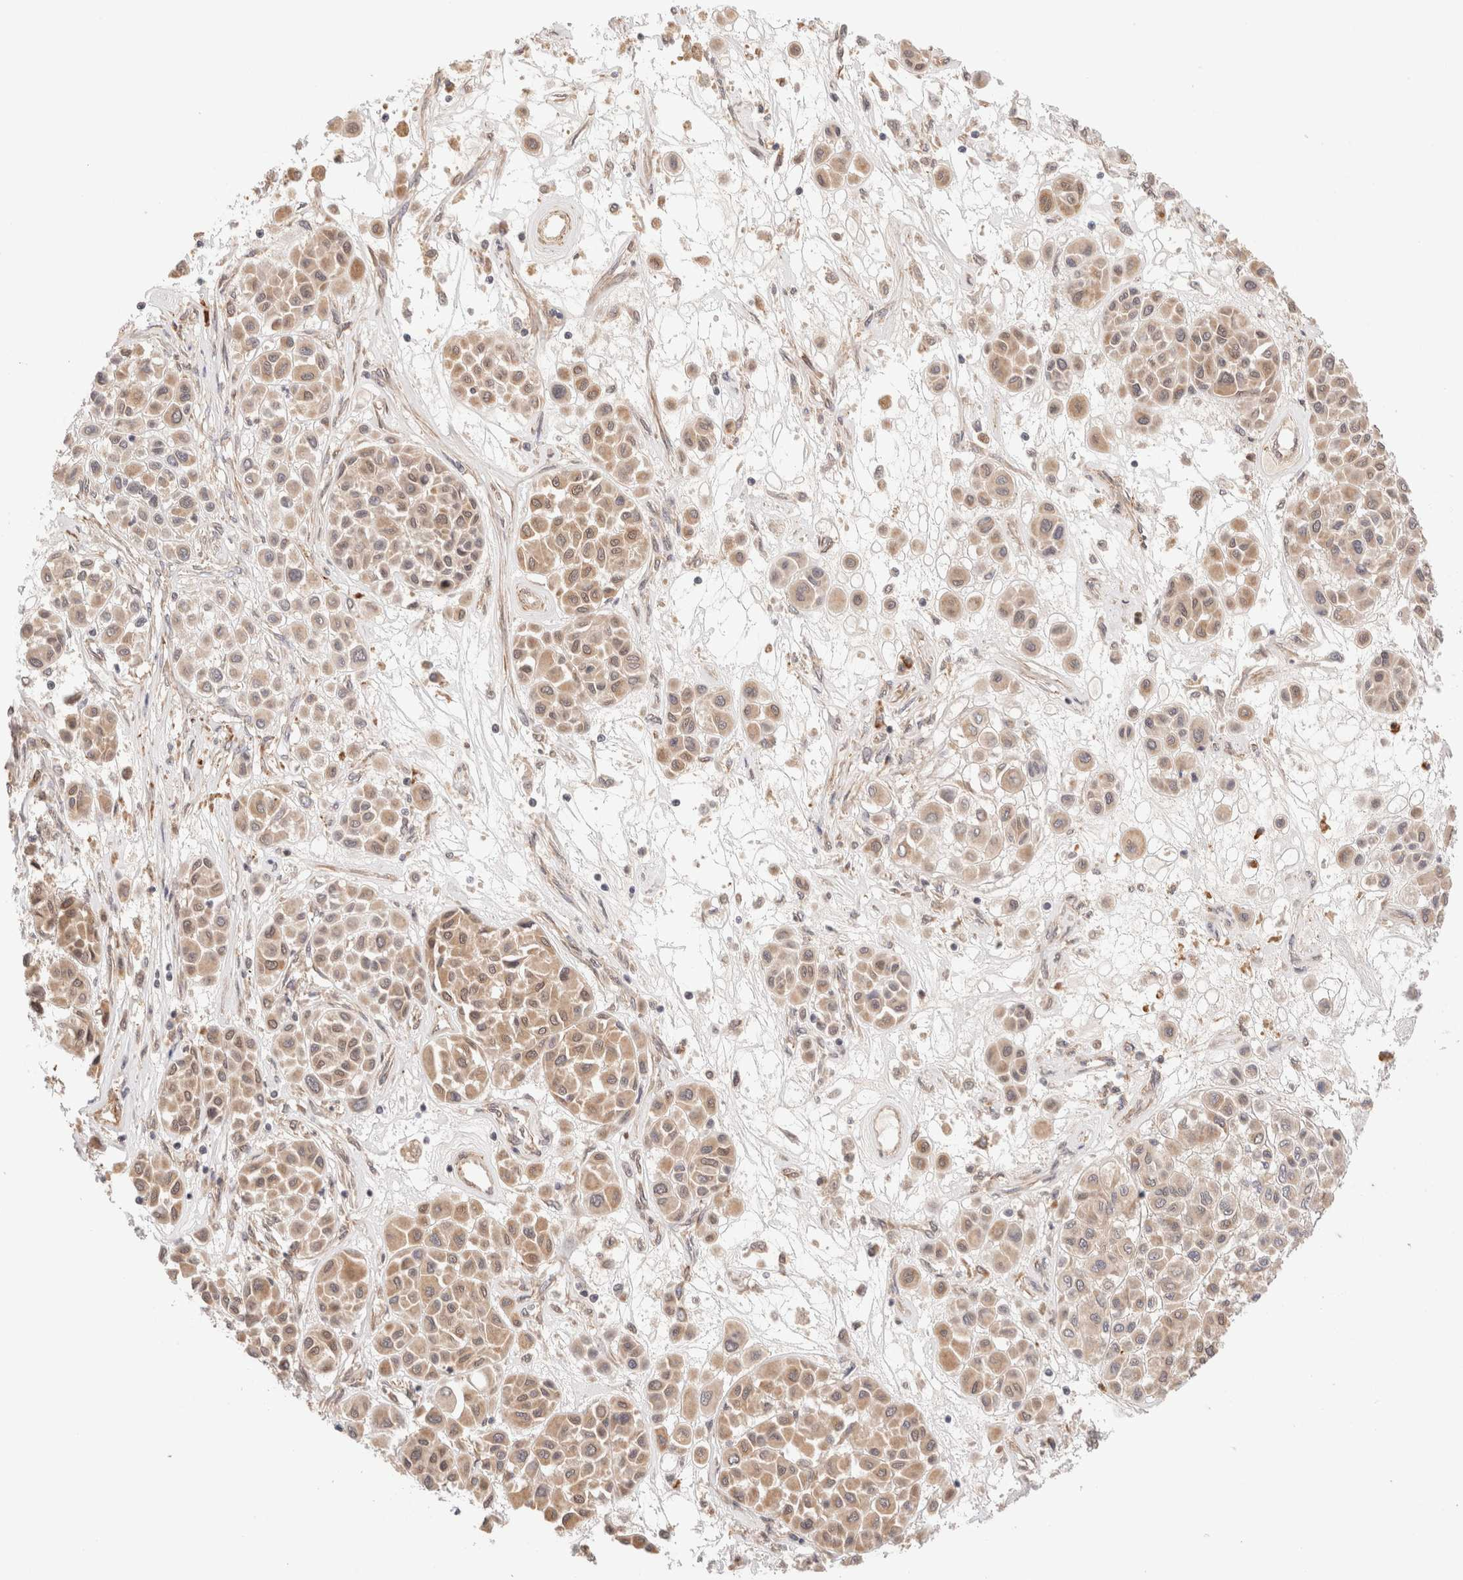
{"staining": {"intensity": "moderate", "quantity": ">75%", "location": "cytoplasmic/membranous,nuclear"}, "tissue": "melanoma", "cell_type": "Tumor cells", "image_type": "cancer", "snomed": [{"axis": "morphology", "description": "Malignant melanoma, Metastatic site"}, {"axis": "topography", "description": "Soft tissue"}], "caption": "Malignant melanoma (metastatic site) stained with a brown dye demonstrates moderate cytoplasmic/membranous and nuclear positive staining in about >75% of tumor cells.", "gene": "BRPF3", "patient": {"sex": "male", "age": 41}}